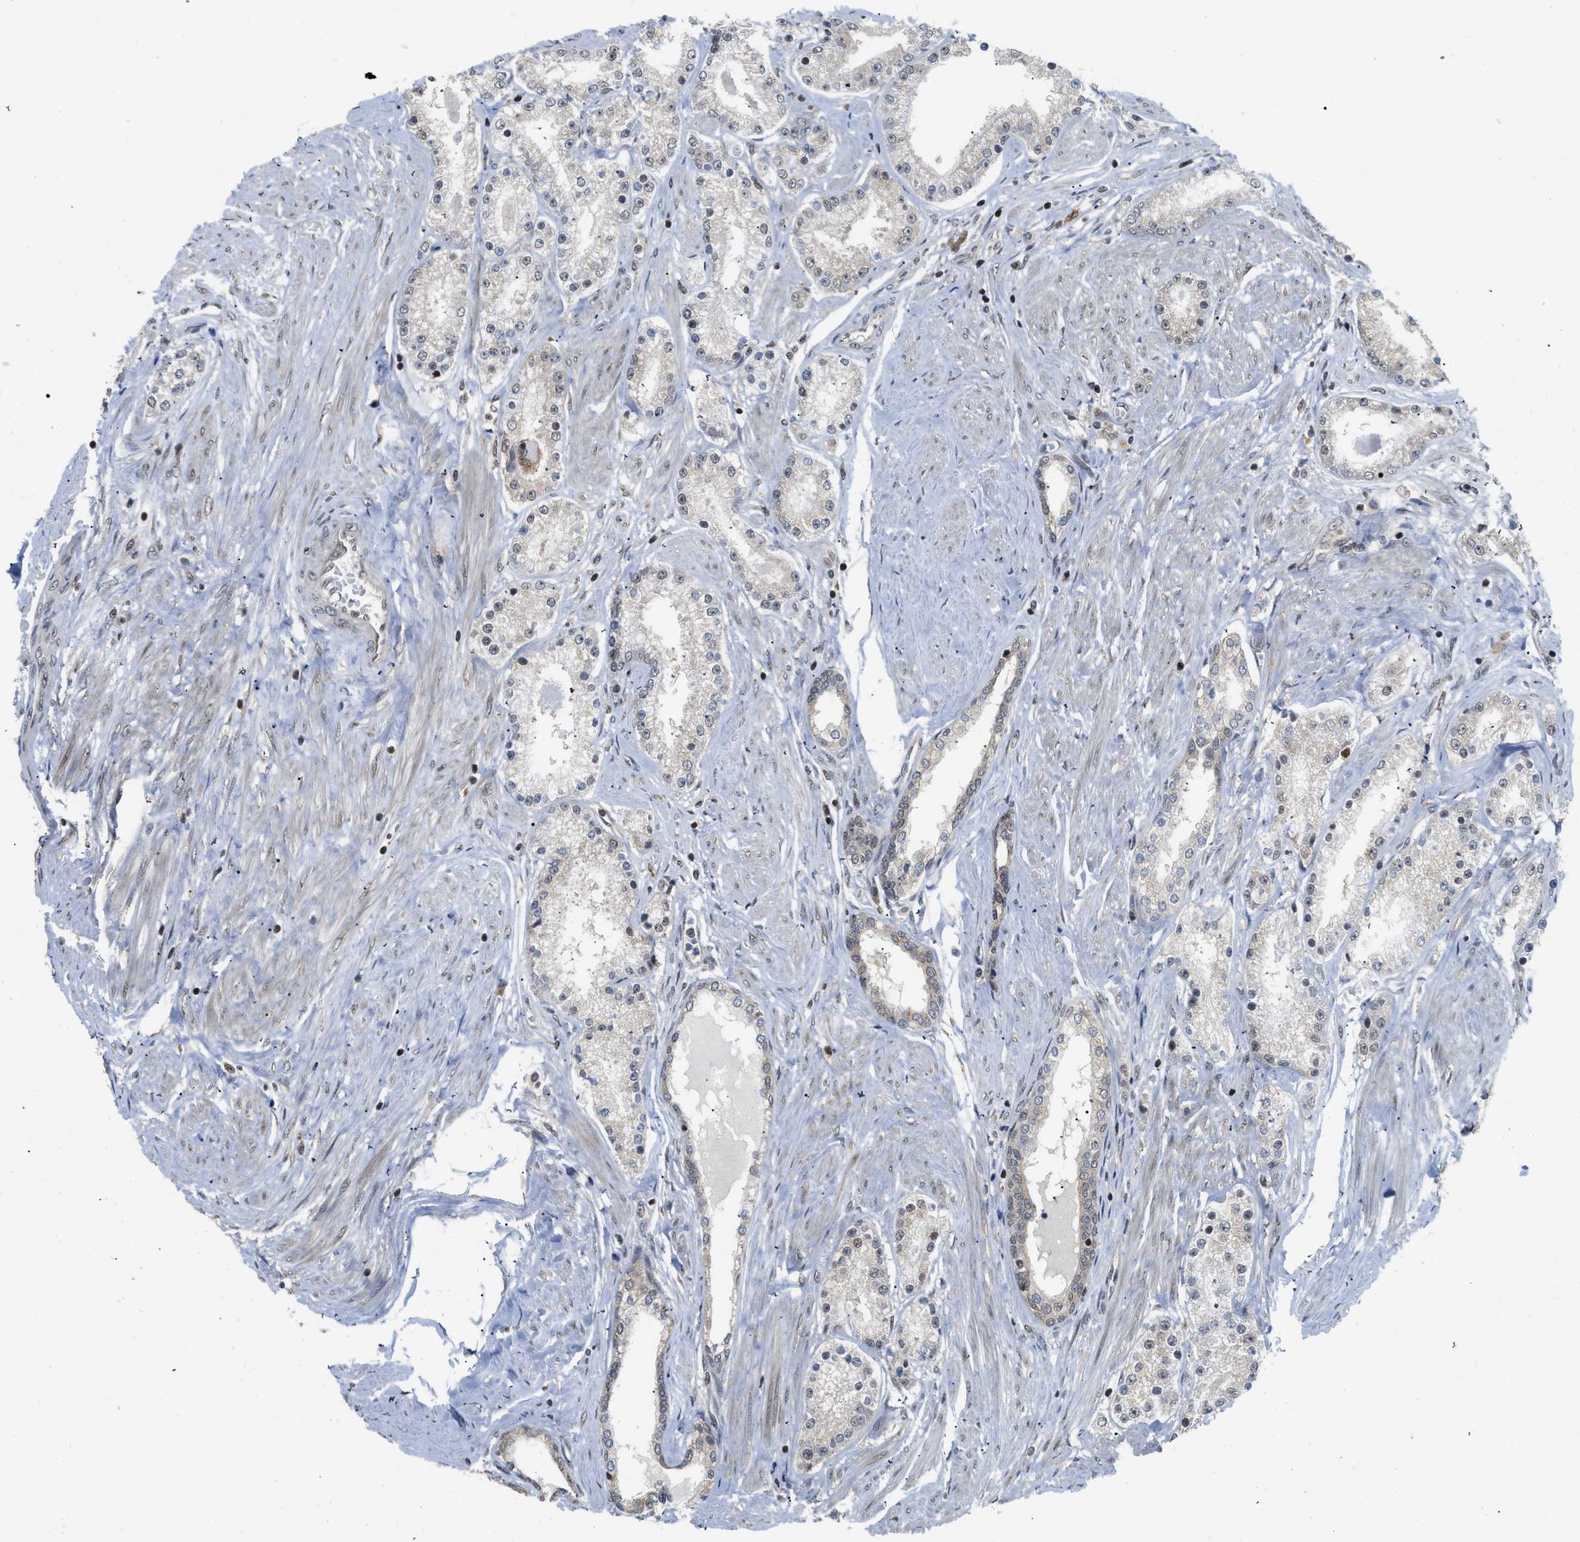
{"staining": {"intensity": "negative", "quantity": "none", "location": "none"}, "tissue": "prostate cancer", "cell_type": "Tumor cells", "image_type": "cancer", "snomed": [{"axis": "morphology", "description": "Adenocarcinoma, Low grade"}, {"axis": "topography", "description": "Prostate"}], "caption": "Tumor cells are negative for protein expression in human prostate cancer. Nuclei are stained in blue.", "gene": "TACC1", "patient": {"sex": "male", "age": 63}}